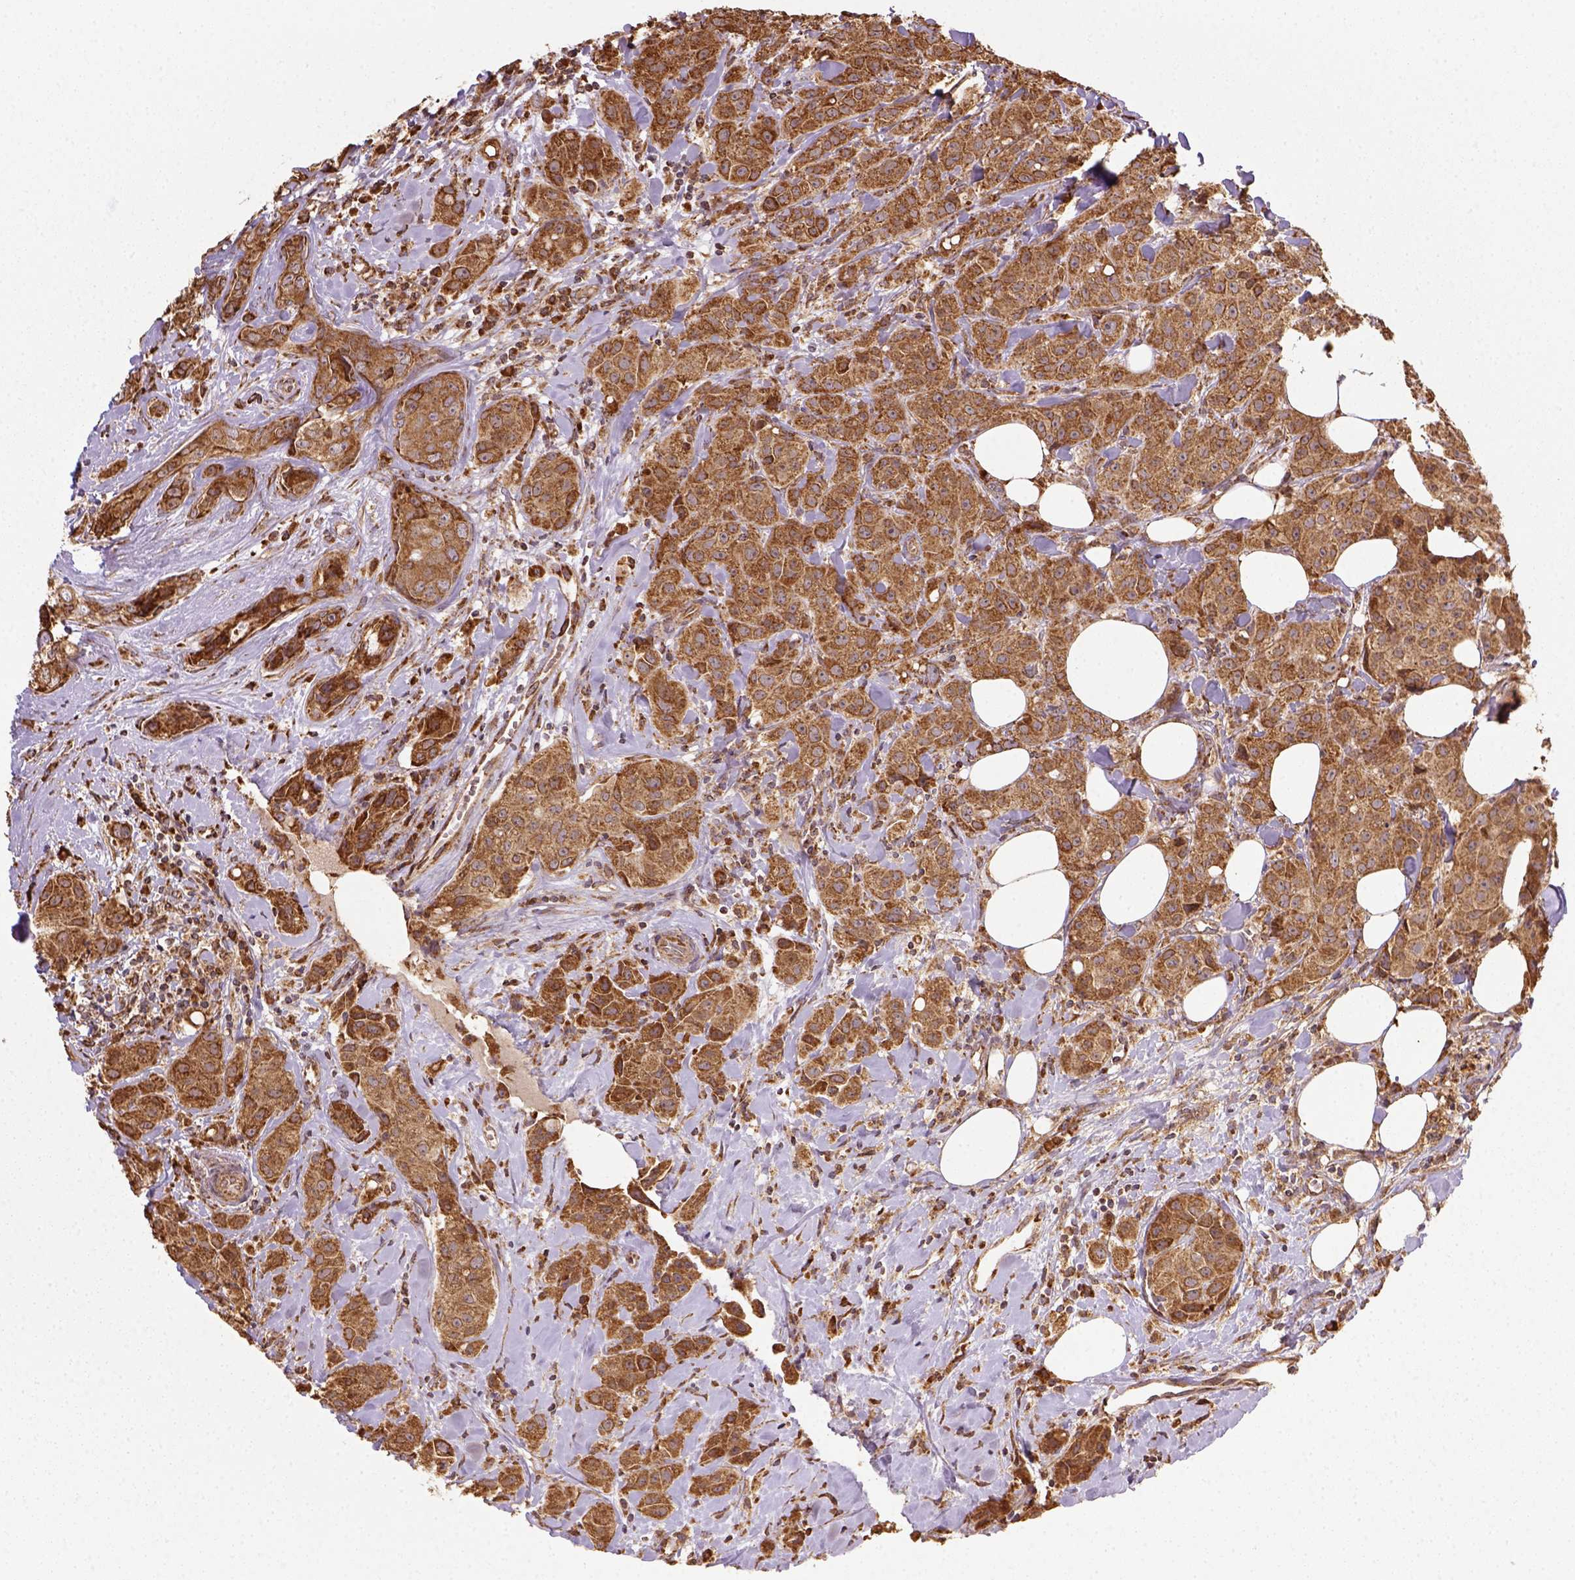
{"staining": {"intensity": "moderate", "quantity": ">75%", "location": "nuclear"}, "tissue": "breast cancer", "cell_type": "Tumor cells", "image_type": "cancer", "snomed": [{"axis": "morphology", "description": "Duct carcinoma"}, {"axis": "topography", "description": "Breast"}], "caption": "An image of human infiltrating ductal carcinoma (breast) stained for a protein shows moderate nuclear brown staining in tumor cells.", "gene": "MAPK8IP3", "patient": {"sex": "female", "age": 43}}